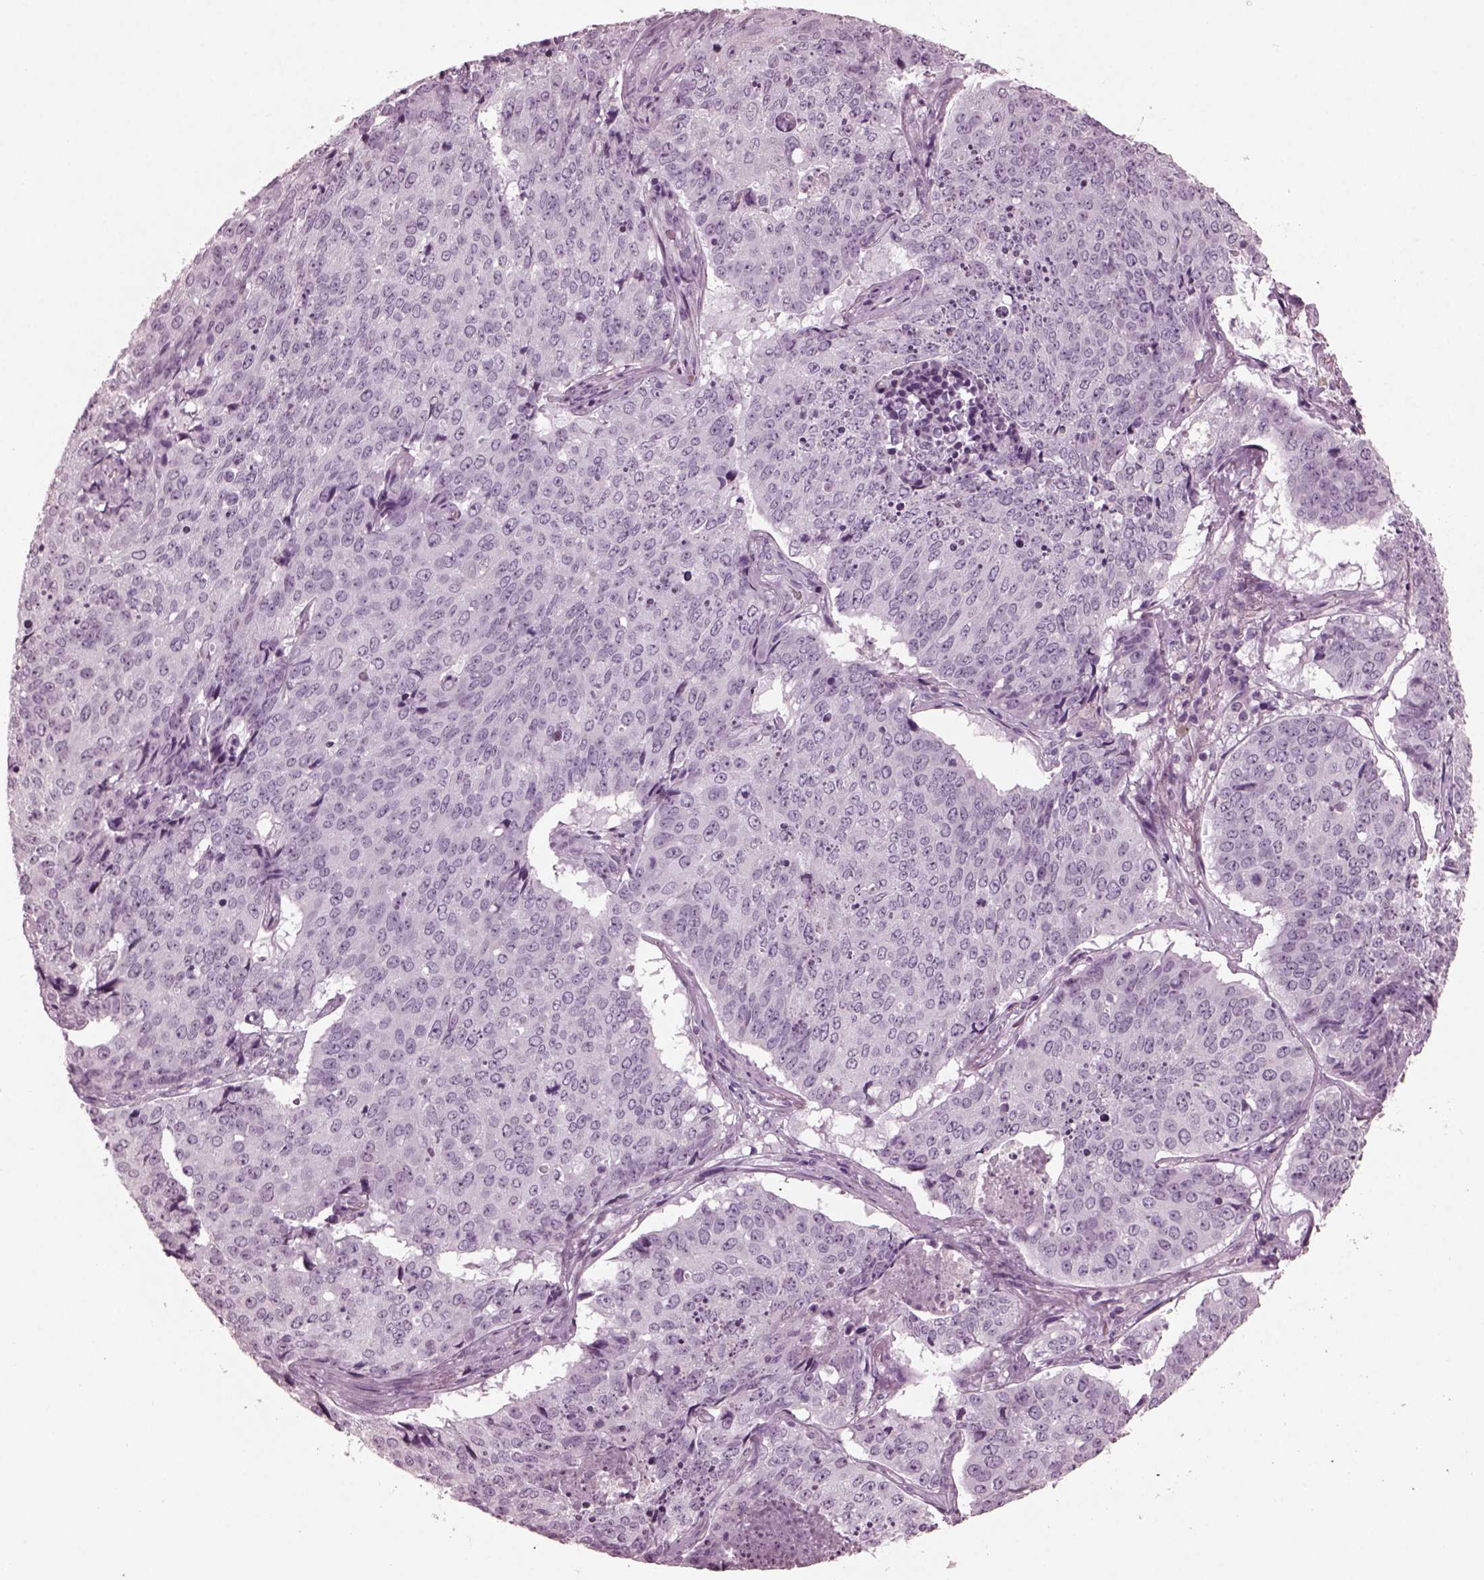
{"staining": {"intensity": "negative", "quantity": "none", "location": "none"}, "tissue": "lung cancer", "cell_type": "Tumor cells", "image_type": "cancer", "snomed": [{"axis": "morphology", "description": "Normal tissue, NOS"}, {"axis": "morphology", "description": "Squamous cell carcinoma, NOS"}, {"axis": "topography", "description": "Bronchus"}, {"axis": "topography", "description": "Lung"}], "caption": "DAB (3,3'-diaminobenzidine) immunohistochemical staining of lung cancer (squamous cell carcinoma) displays no significant positivity in tumor cells.", "gene": "MIB2", "patient": {"sex": "male", "age": 64}}